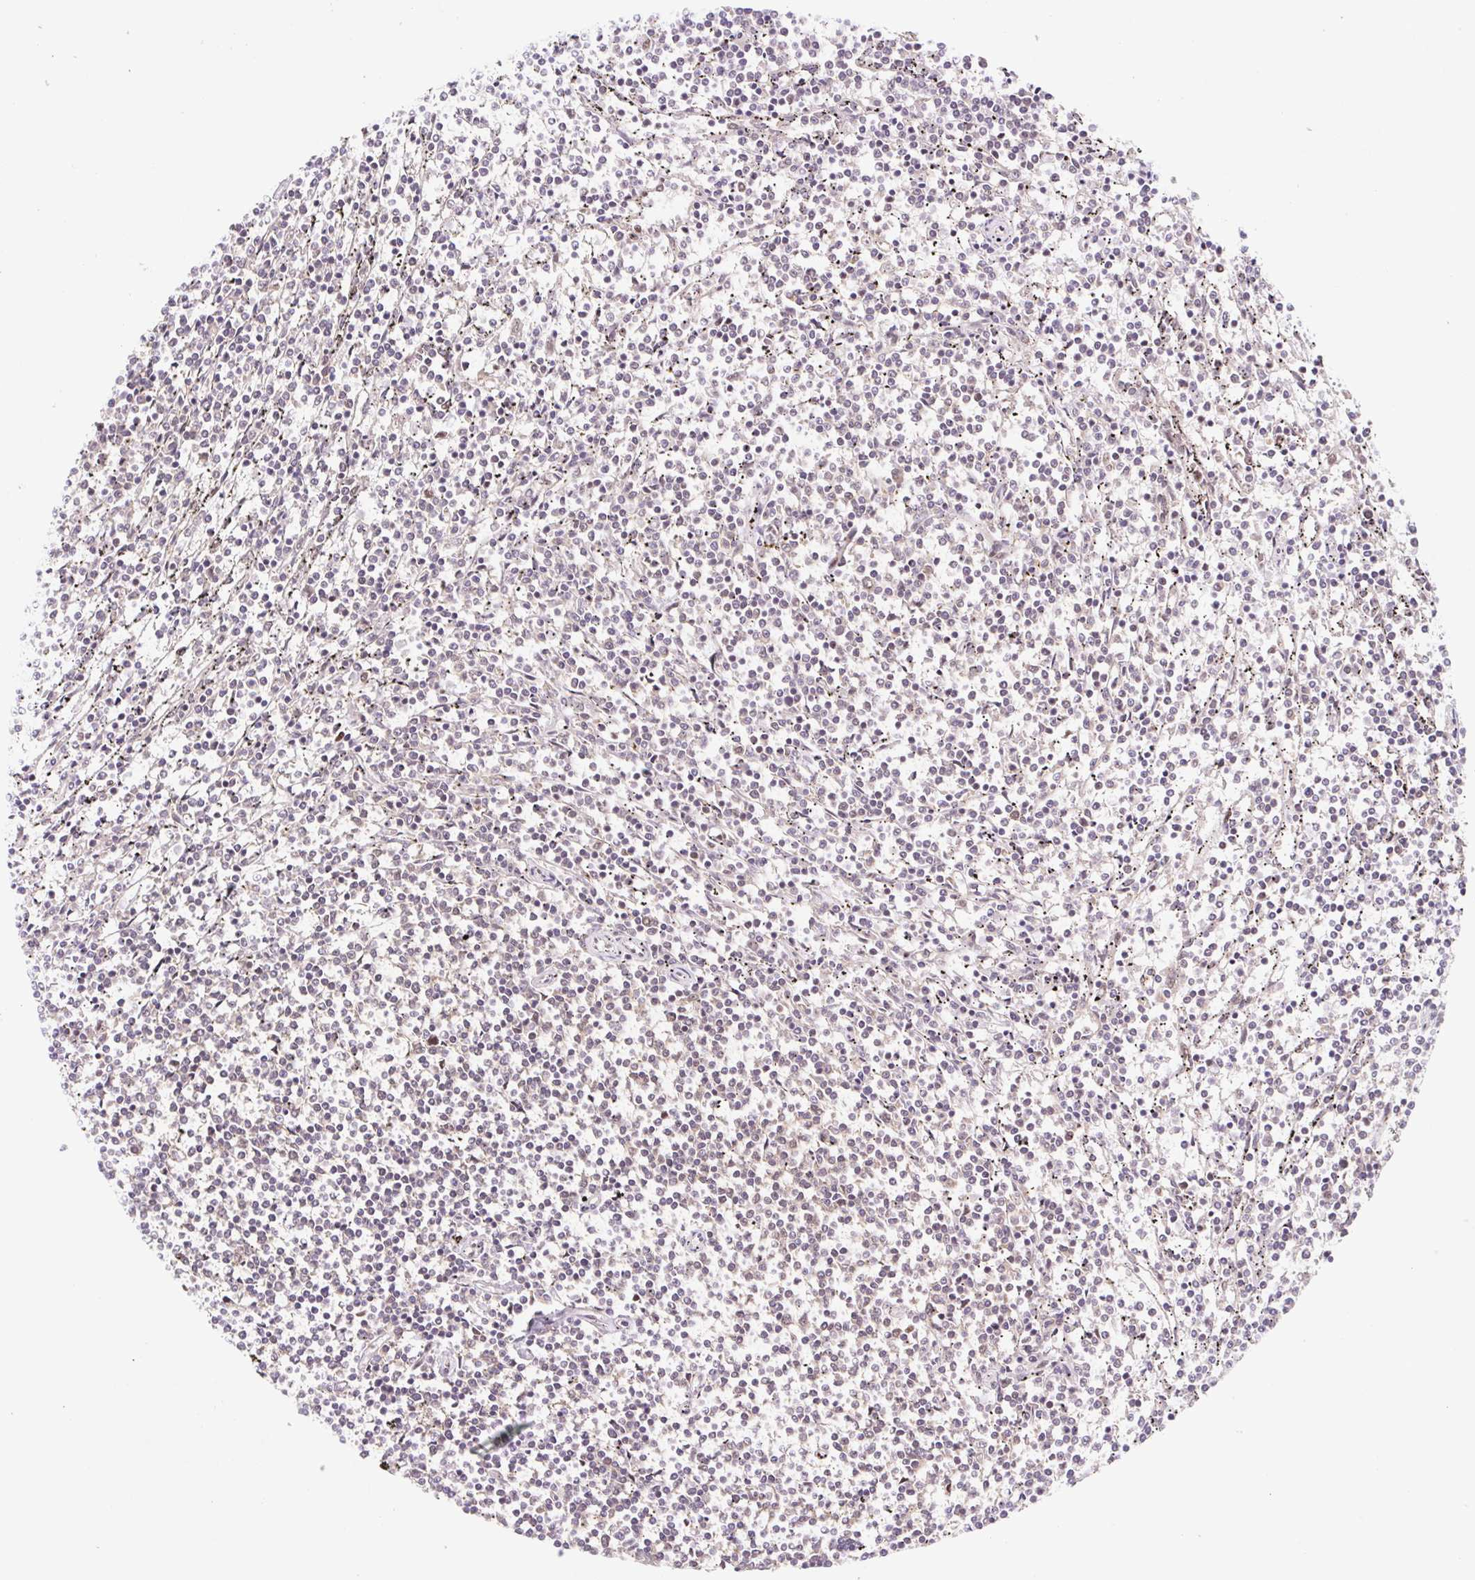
{"staining": {"intensity": "negative", "quantity": "none", "location": "none"}, "tissue": "lymphoma", "cell_type": "Tumor cells", "image_type": "cancer", "snomed": [{"axis": "morphology", "description": "Malignant lymphoma, non-Hodgkin's type, Low grade"}, {"axis": "topography", "description": "Spleen"}], "caption": "Immunohistochemistry of human malignant lymphoma, non-Hodgkin's type (low-grade) displays no positivity in tumor cells.", "gene": "HFE", "patient": {"sex": "female", "age": 50}}